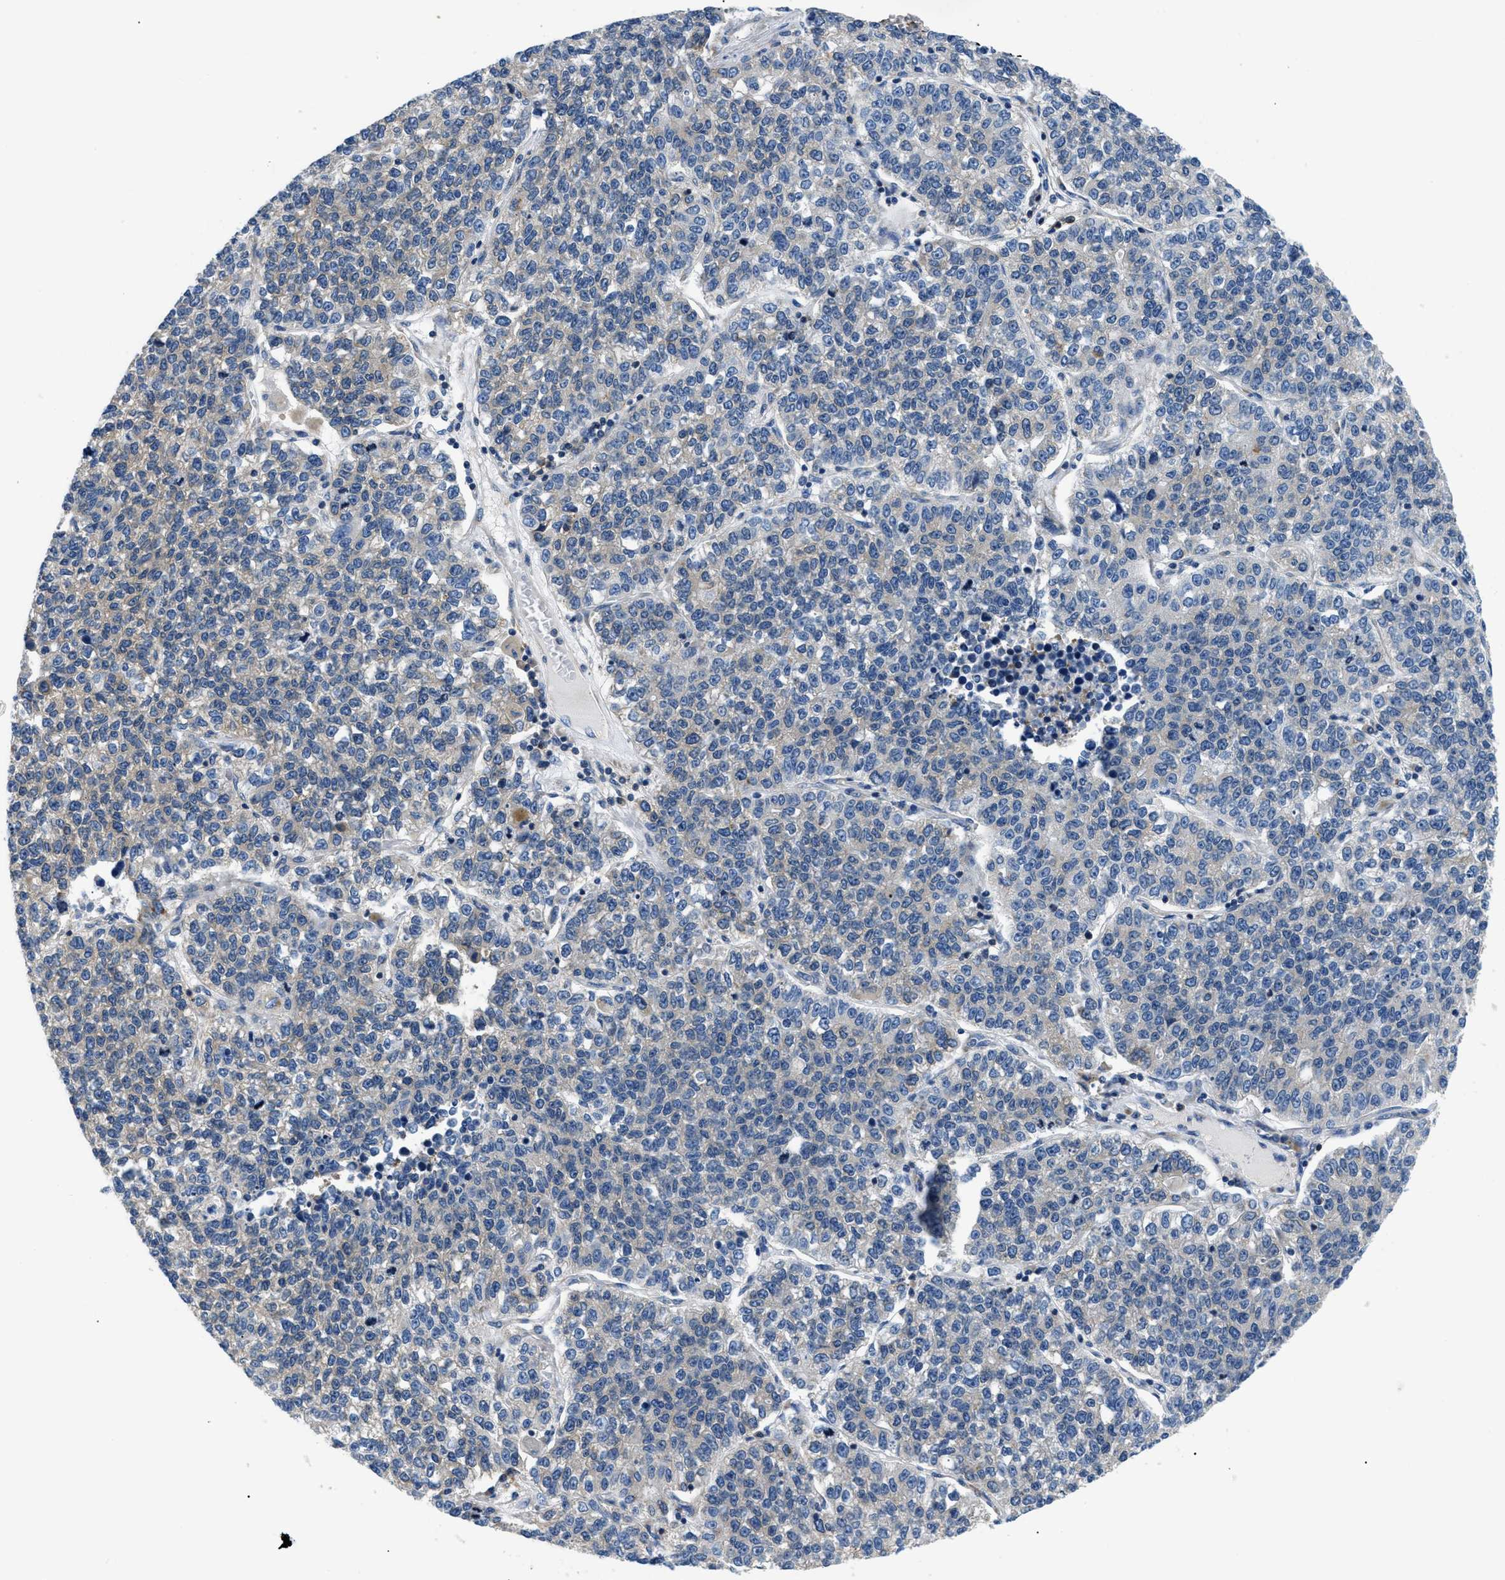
{"staining": {"intensity": "negative", "quantity": "none", "location": "none"}, "tissue": "lung cancer", "cell_type": "Tumor cells", "image_type": "cancer", "snomed": [{"axis": "morphology", "description": "Adenocarcinoma, NOS"}, {"axis": "topography", "description": "Lung"}], "caption": "There is no significant positivity in tumor cells of adenocarcinoma (lung).", "gene": "ABCF1", "patient": {"sex": "male", "age": 49}}